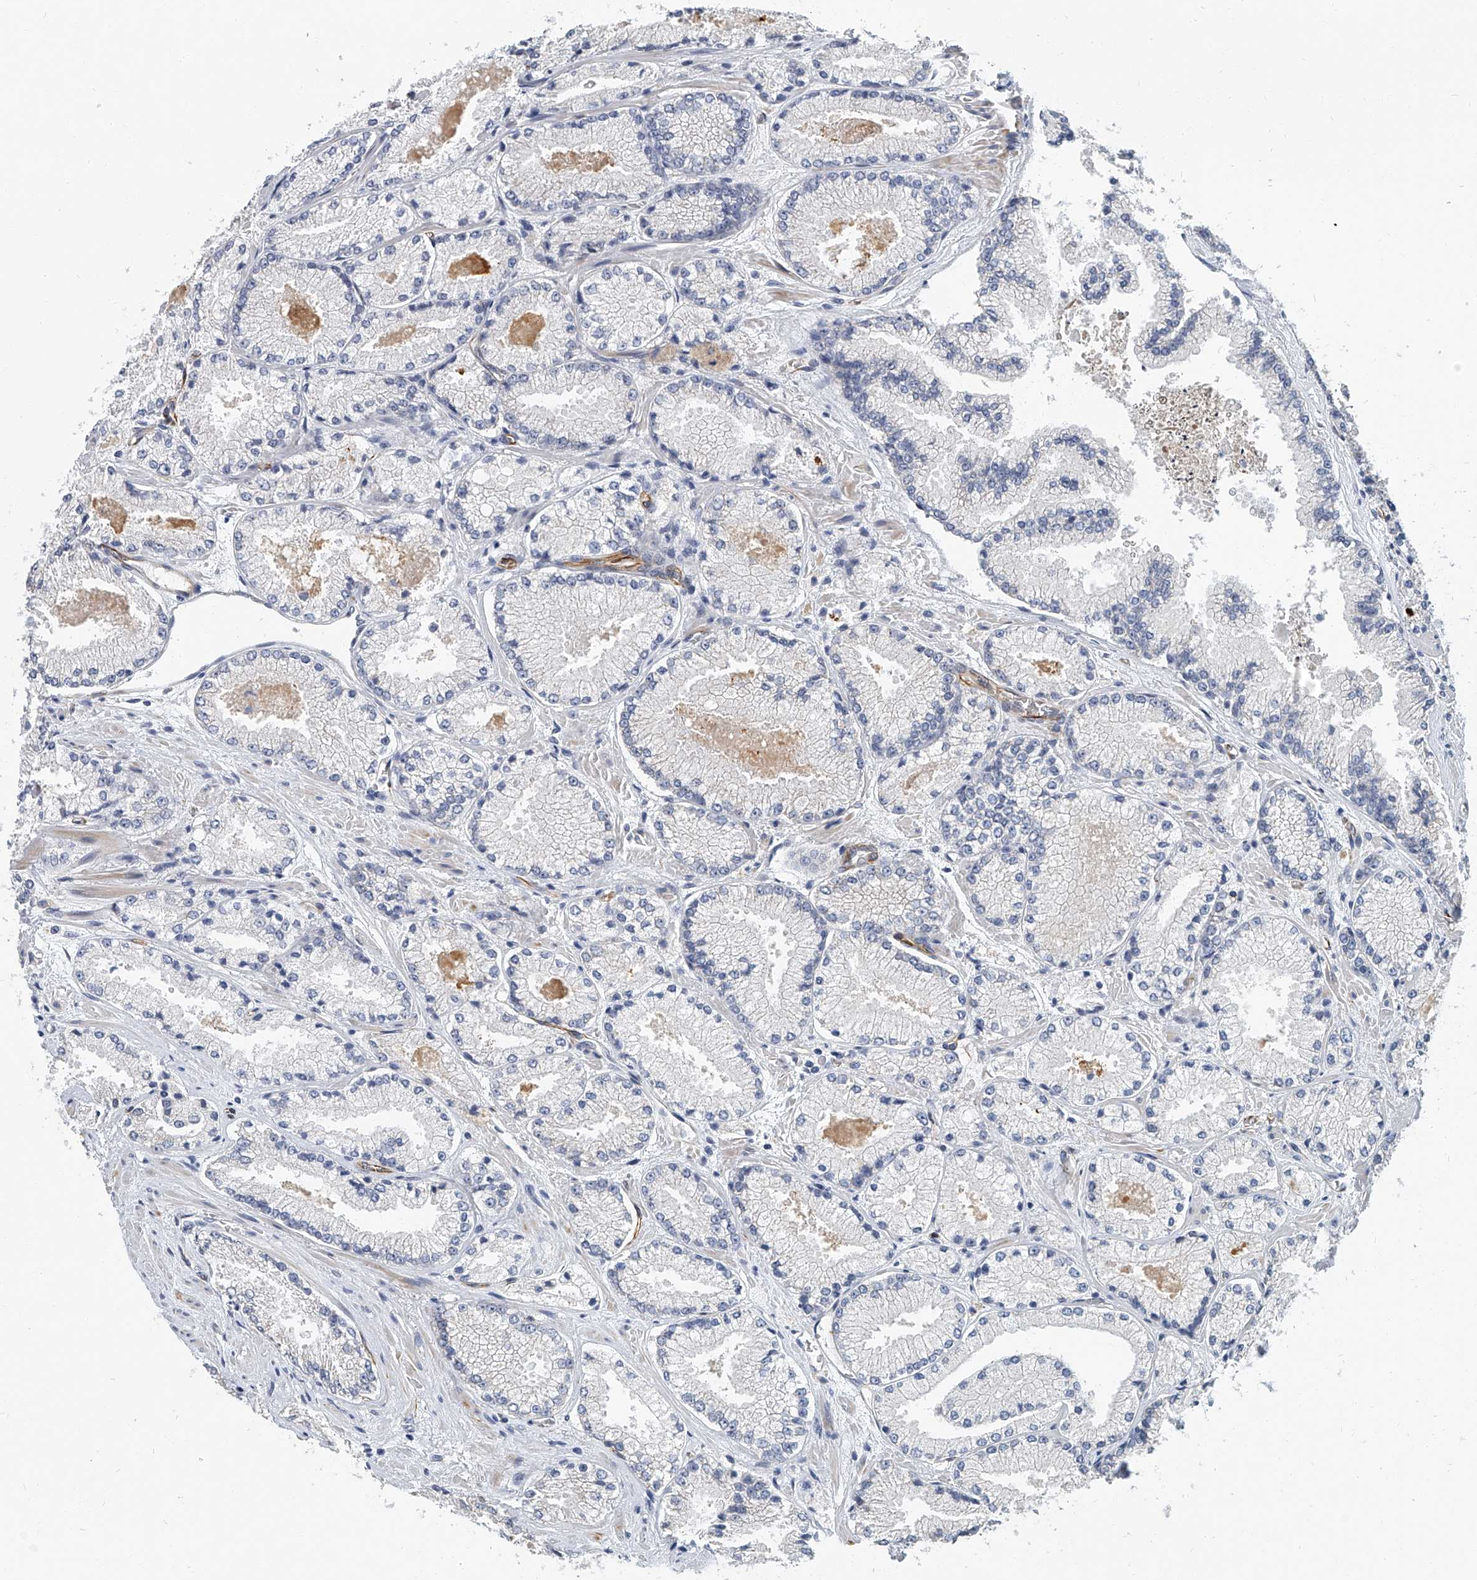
{"staining": {"intensity": "negative", "quantity": "none", "location": "none"}, "tissue": "prostate cancer", "cell_type": "Tumor cells", "image_type": "cancer", "snomed": [{"axis": "morphology", "description": "Adenocarcinoma, High grade"}, {"axis": "topography", "description": "Prostate"}], "caption": "High power microscopy histopathology image of an IHC photomicrograph of prostate cancer (adenocarcinoma (high-grade)), revealing no significant staining in tumor cells.", "gene": "KIRREL1", "patient": {"sex": "male", "age": 73}}